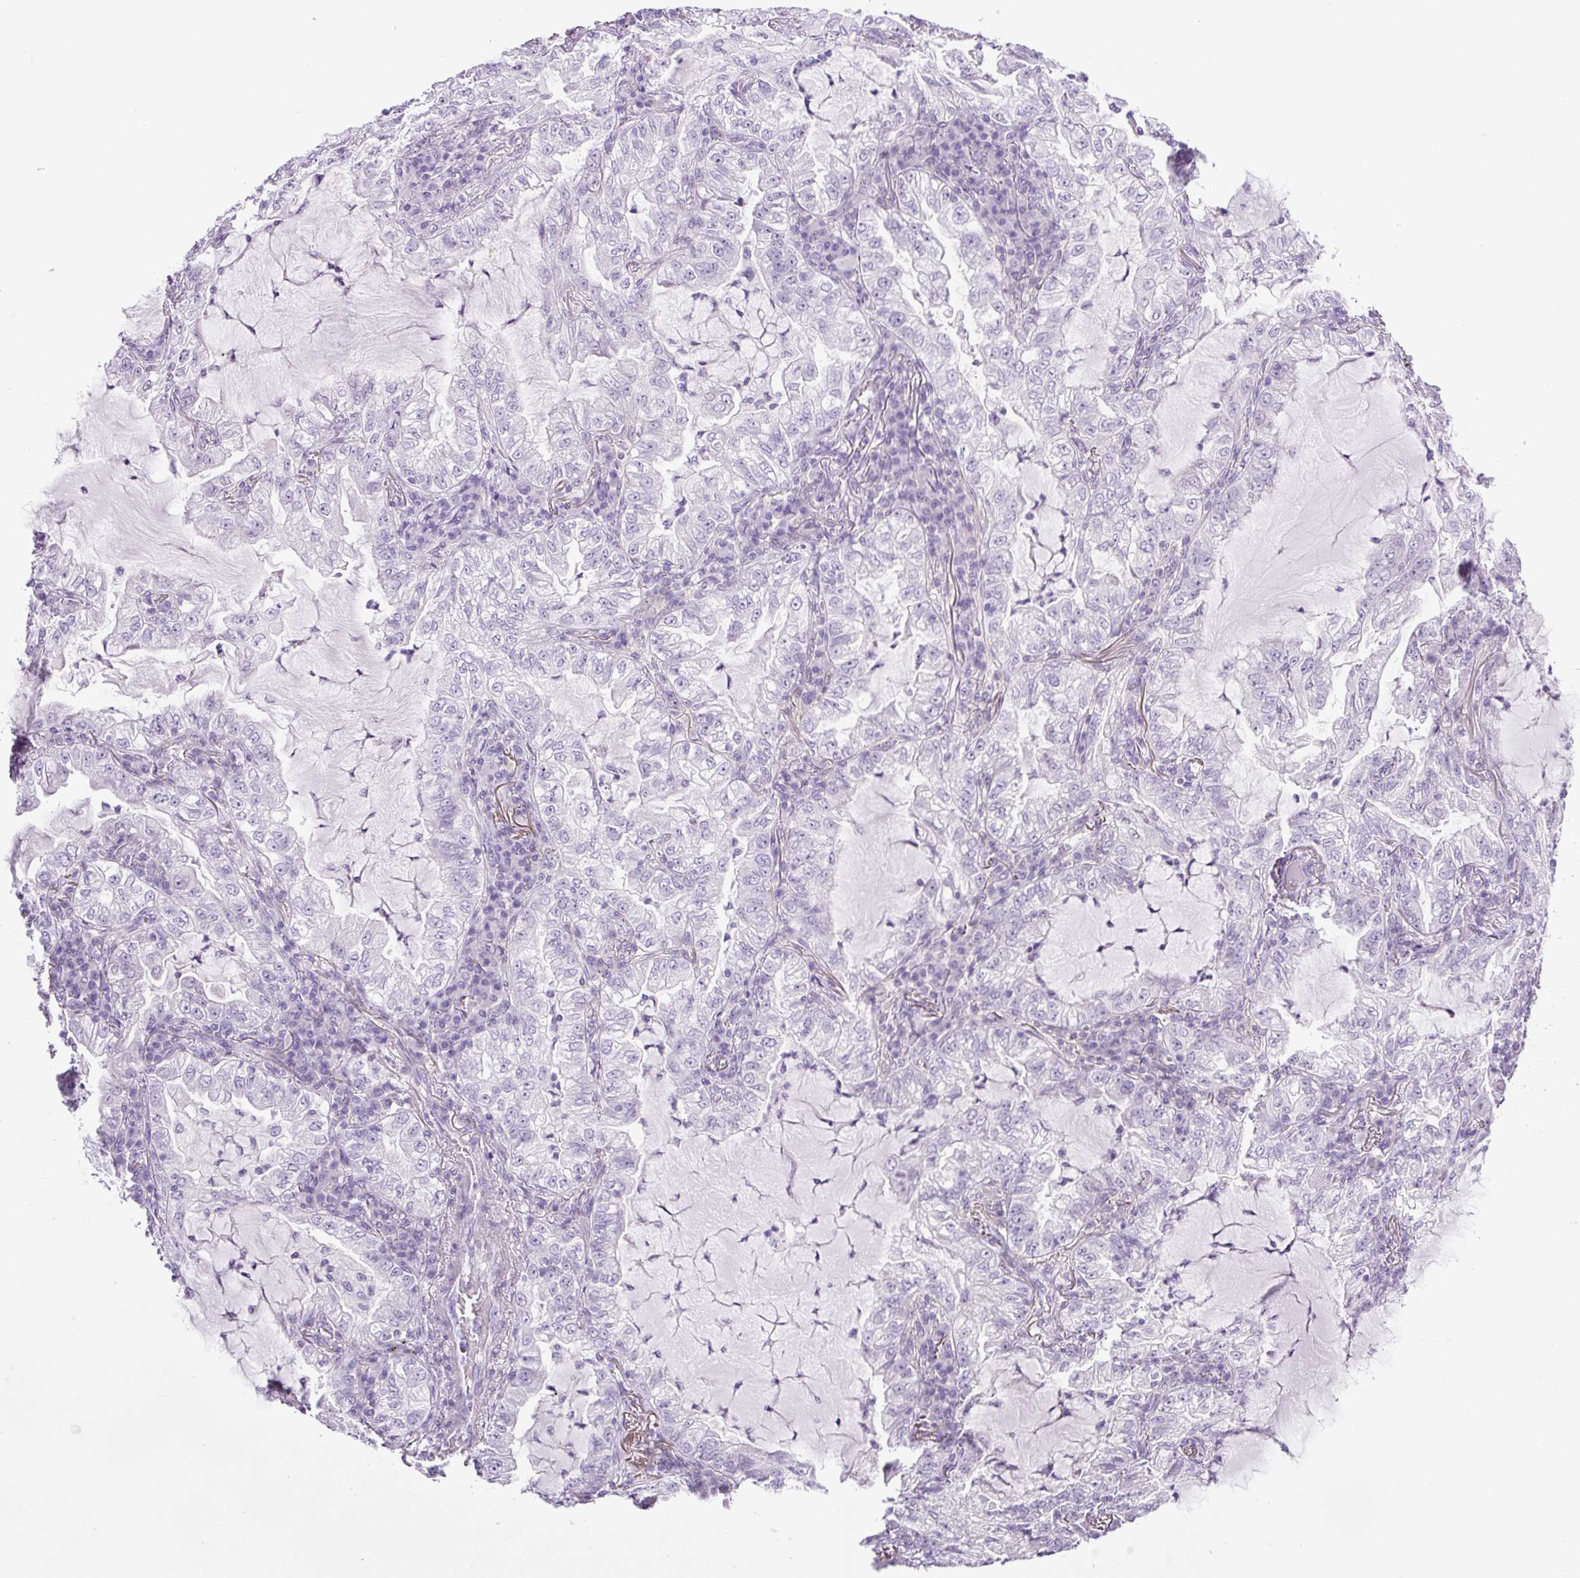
{"staining": {"intensity": "negative", "quantity": "none", "location": "none"}, "tissue": "lung cancer", "cell_type": "Tumor cells", "image_type": "cancer", "snomed": [{"axis": "morphology", "description": "Adenocarcinoma, NOS"}, {"axis": "topography", "description": "Lung"}], "caption": "Lung cancer stained for a protein using IHC demonstrates no staining tumor cells.", "gene": "RHBDD2", "patient": {"sex": "female", "age": 73}}